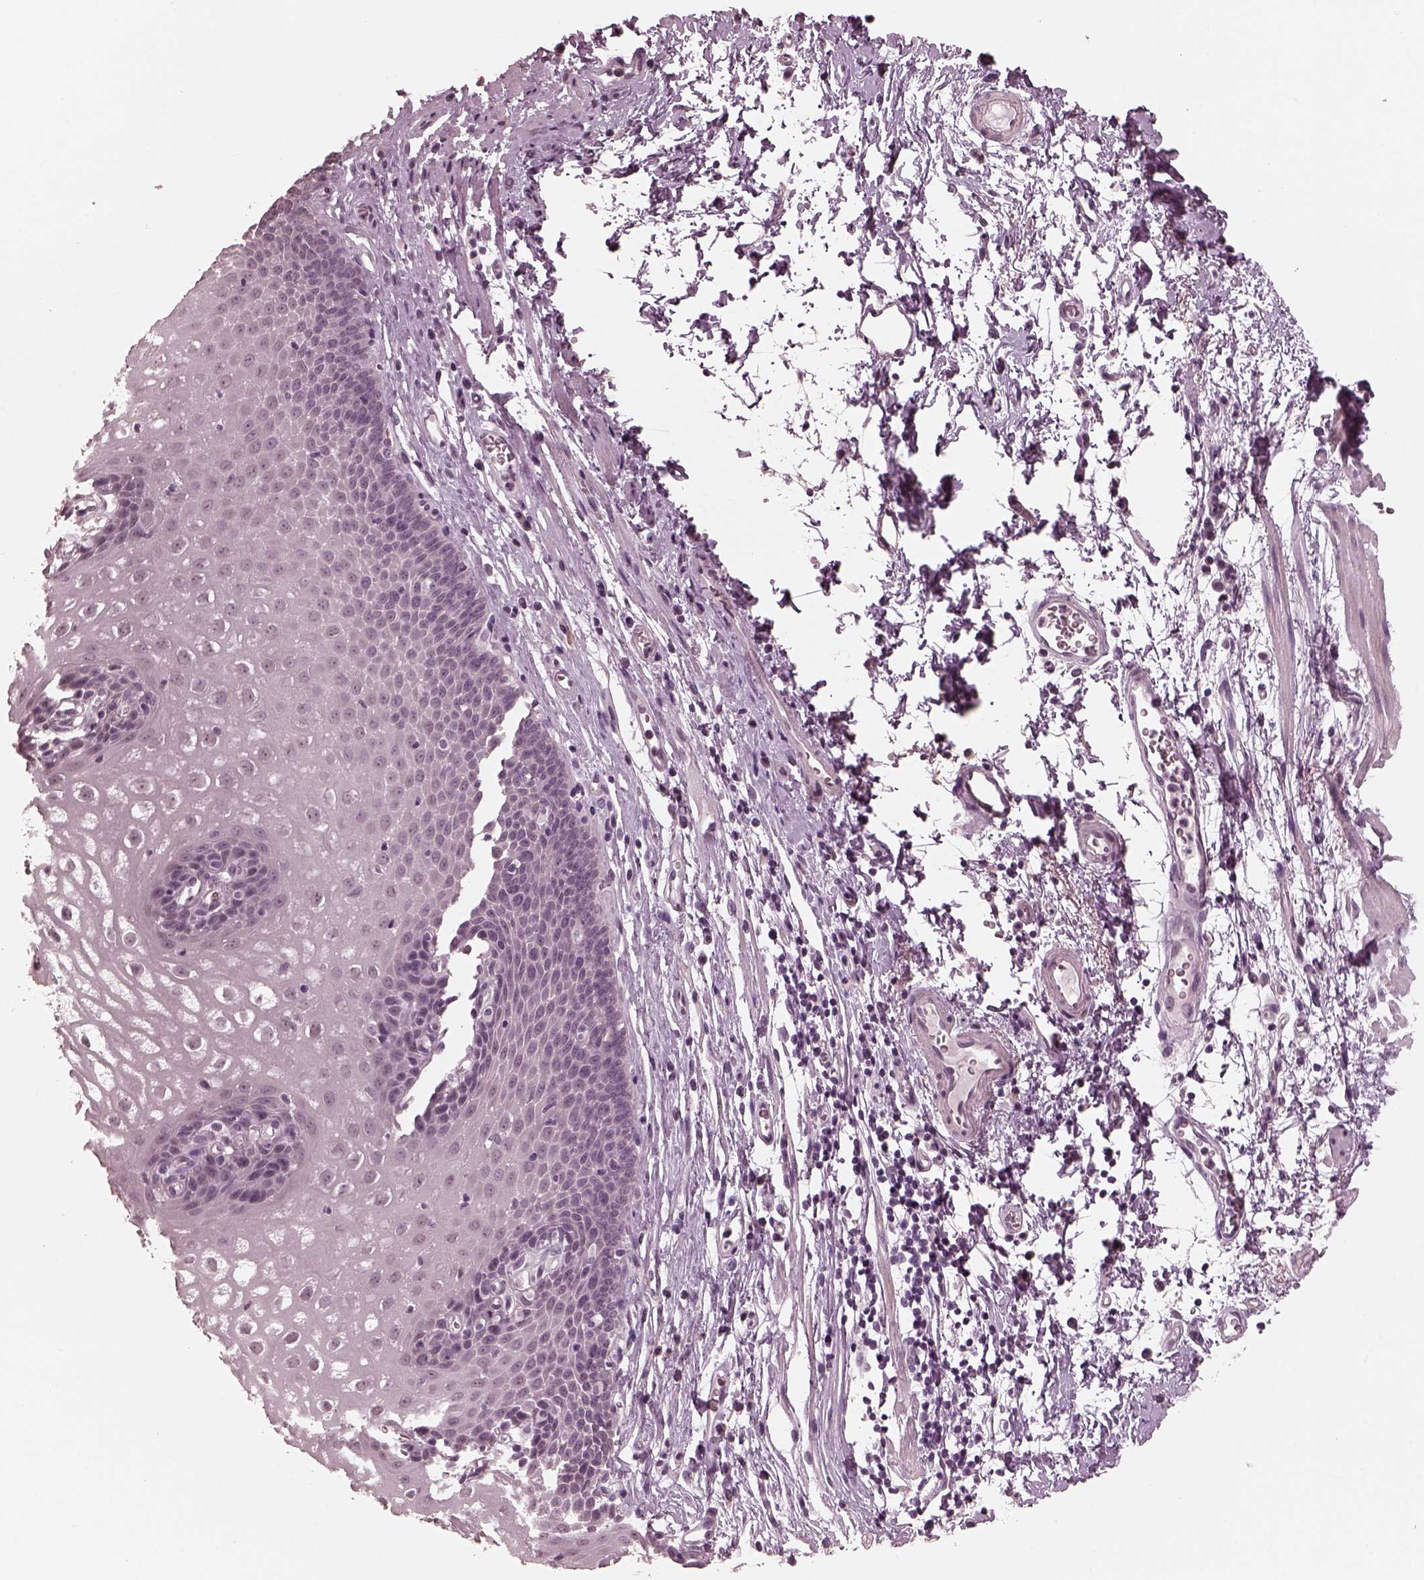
{"staining": {"intensity": "negative", "quantity": "none", "location": "none"}, "tissue": "esophagus", "cell_type": "Squamous epithelial cells", "image_type": "normal", "snomed": [{"axis": "morphology", "description": "Normal tissue, NOS"}, {"axis": "topography", "description": "Esophagus"}], "caption": "IHC image of benign esophagus: human esophagus stained with DAB reveals no significant protein positivity in squamous epithelial cells.", "gene": "OPTC", "patient": {"sex": "male", "age": 72}}